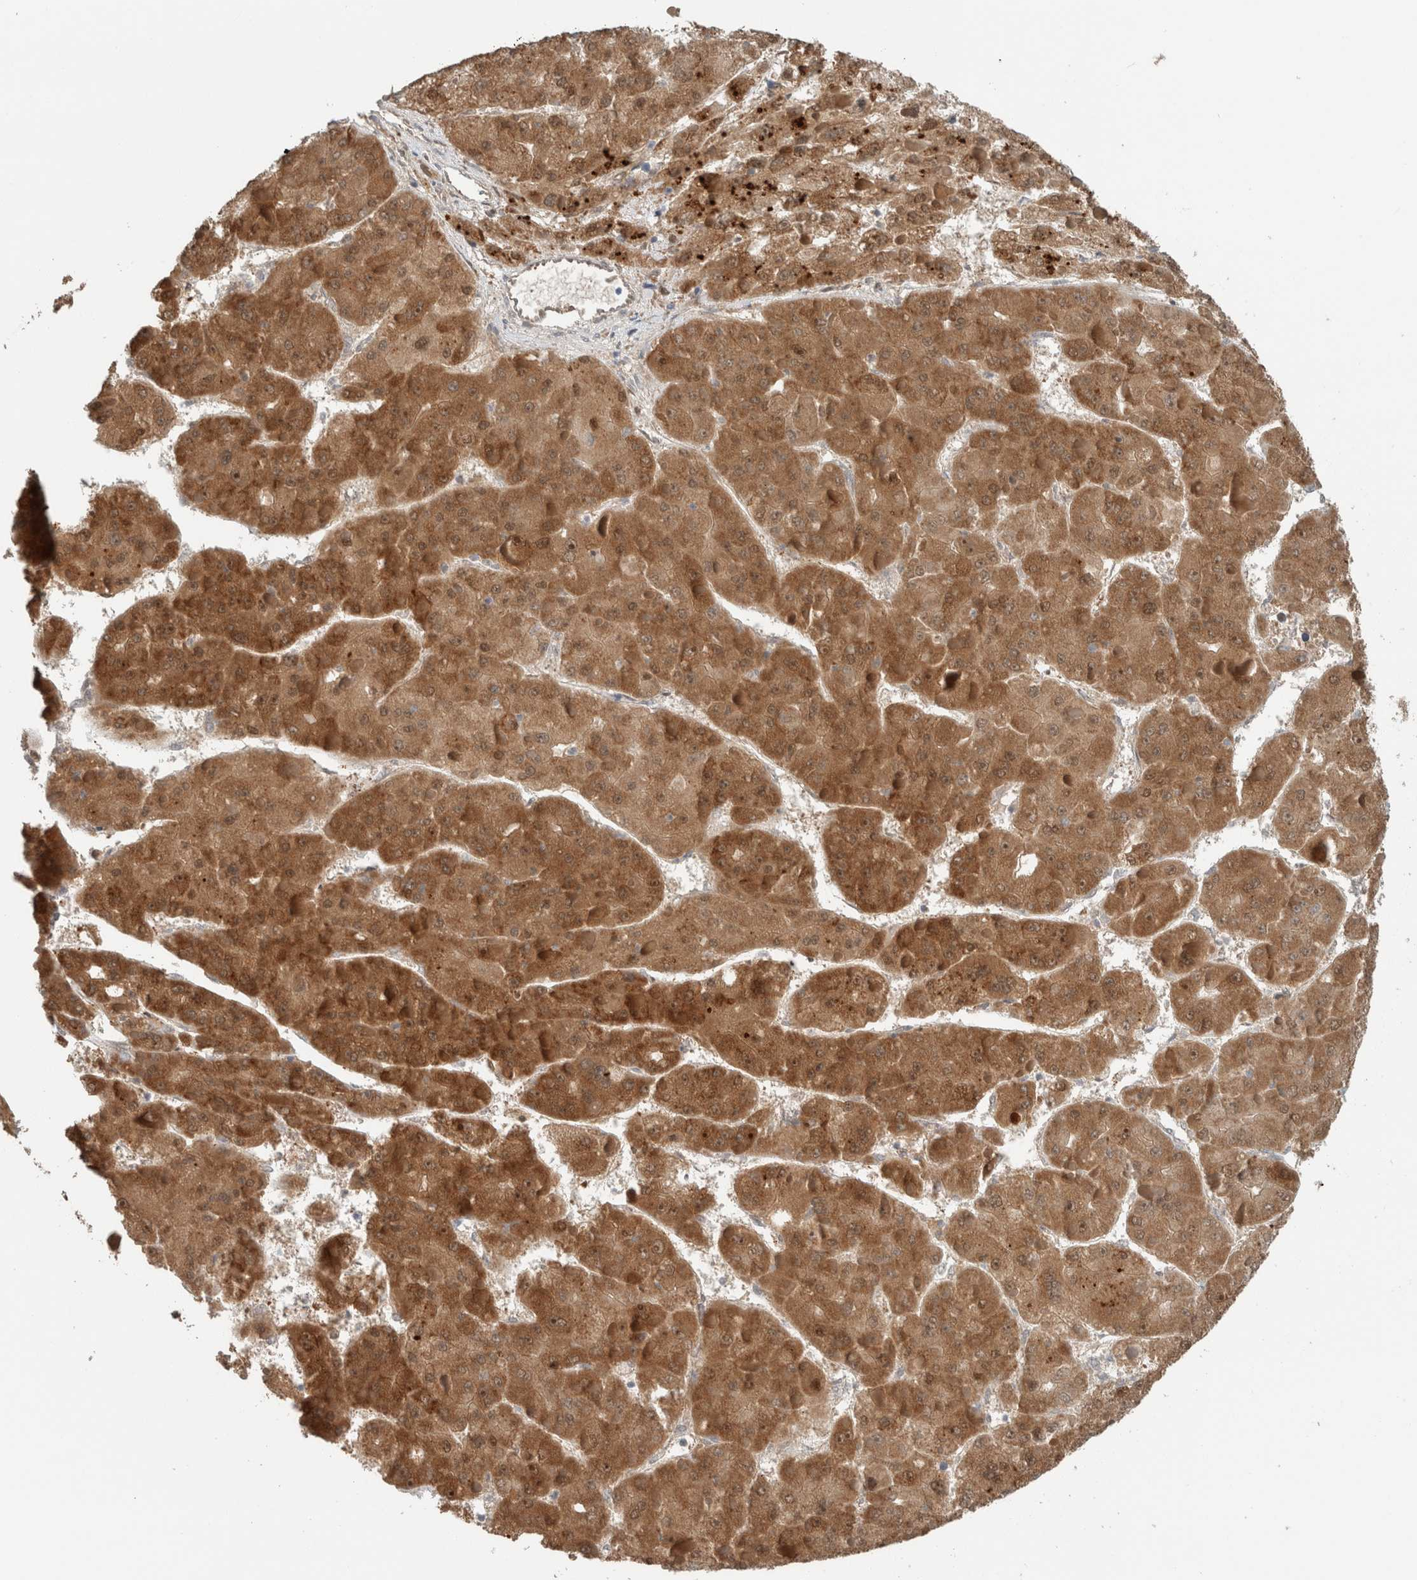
{"staining": {"intensity": "moderate", "quantity": ">75%", "location": "cytoplasmic/membranous"}, "tissue": "liver cancer", "cell_type": "Tumor cells", "image_type": "cancer", "snomed": [{"axis": "morphology", "description": "Carcinoma, Hepatocellular, NOS"}, {"axis": "topography", "description": "Liver"}], "caption": "Immunohistochemical staining of hepatocellular carcinoma (liver) reveals medium levels of moderate cytoplasmic/membranous positivity in about >75% of tumor cells.", "gene": "CRAT", "patient": {"sex": "female", "age": 73}}